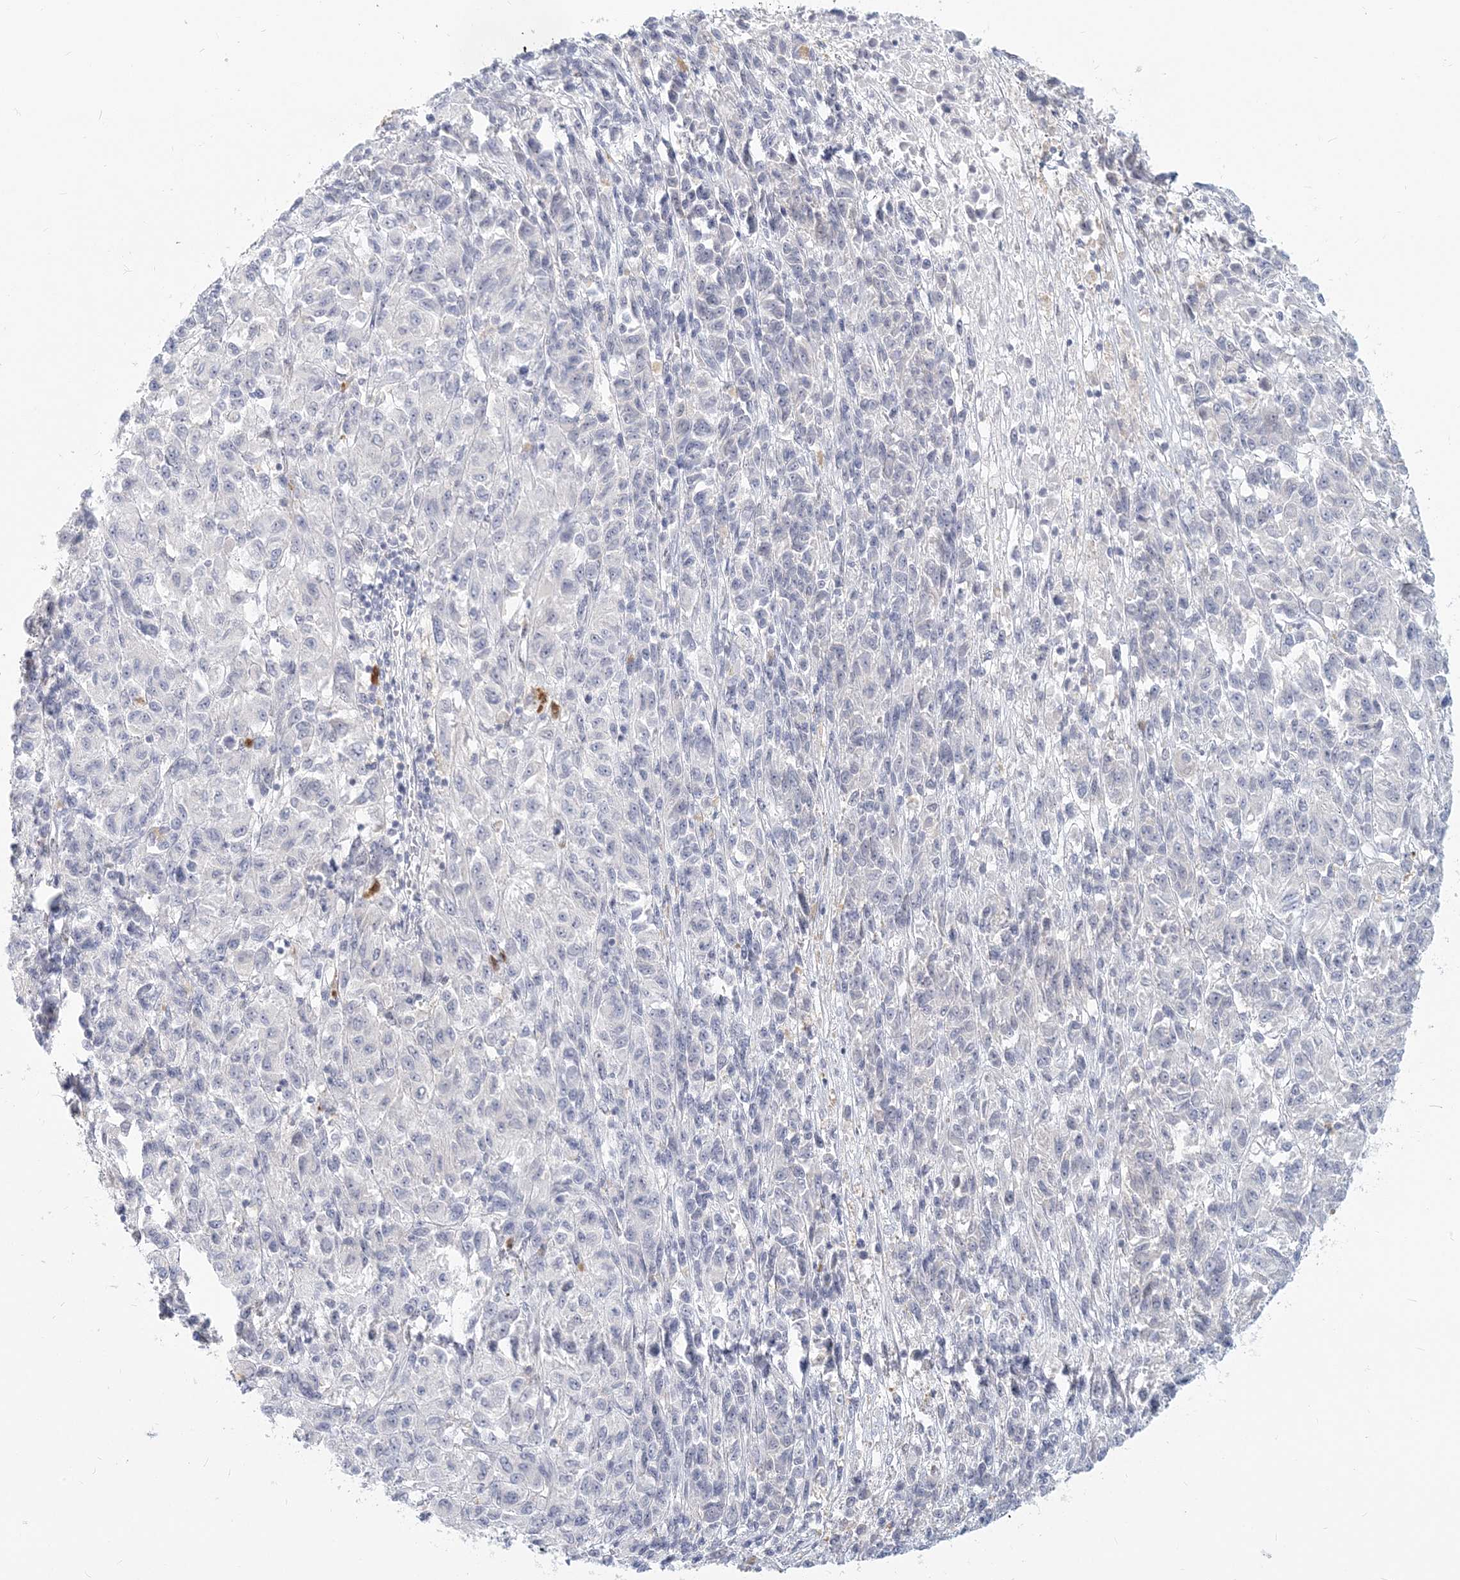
{"staining": {"intensity": "negative", "quantity": "none", "location": "none"}, "tissue": "melanoma", "cell_type": "Tumor cells", "image_type": "cancer", "snomed": [{"axis": "morphology", "description": "Malignant melanoma, Metastatic site"}, {"axis": "topography", "description": "Lung"}], "caption": "Melanoma stained for a protein using immunohistochemistry exhibits no expression tumor cells.", "gene": "GMPPA", "patient": {"sex": "male", "age": 64}}